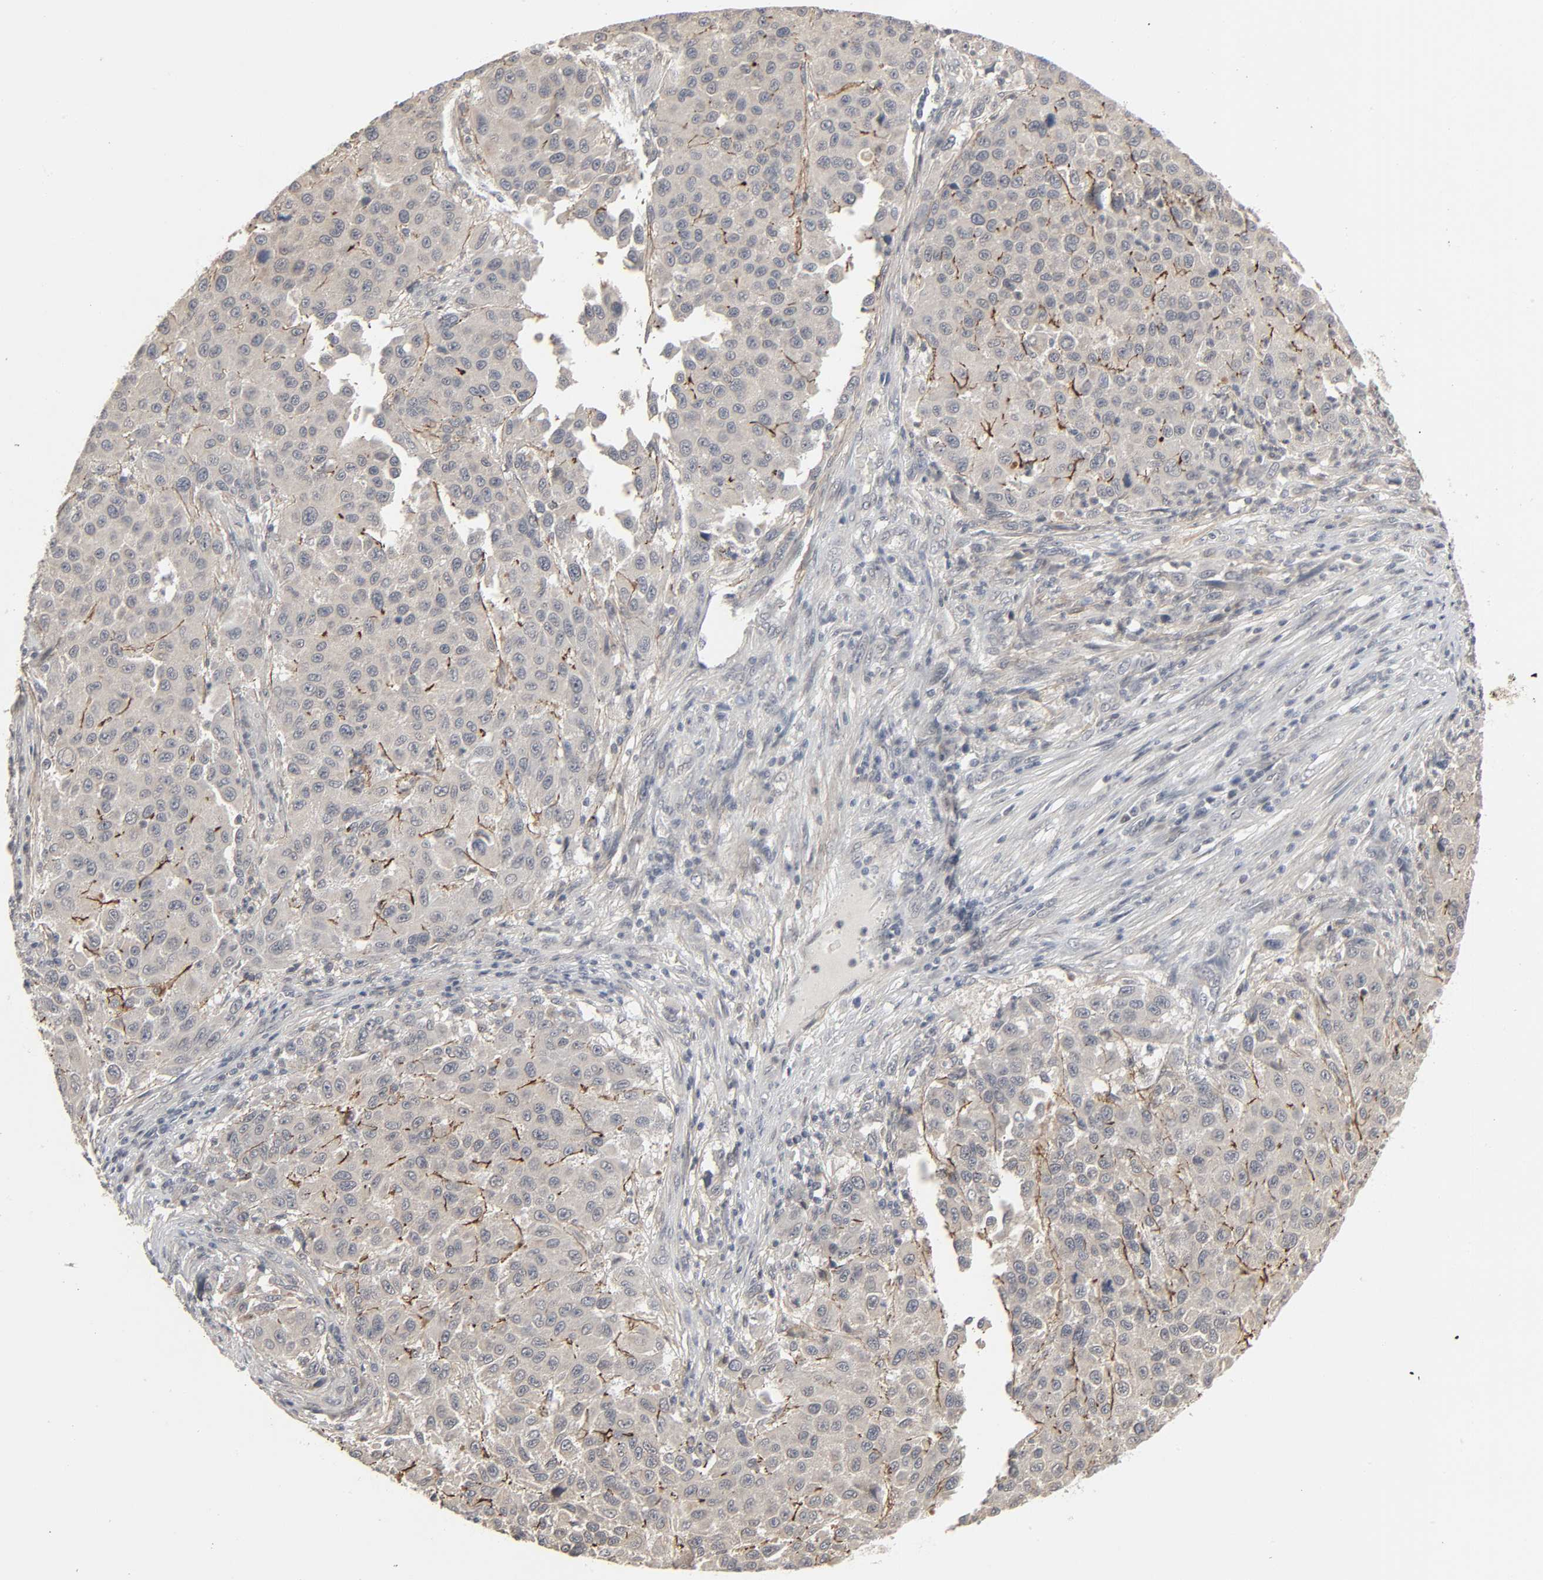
{"staining": {"intensity": "negative", "quantity": "none", "location": "none"}, "tissue": "melanoma", "cell_type": "Tumor cells", "image_type": "cancer", "snomed": [{"axis": "morphology", "description": "Malignant melanoma, Metastatic site"}, {"axis": "topography", "description": "Lymph node"}], "caption": "This micrograph is of melanoma stained with IHC to label a protein in brown with the nuclei are counter-stained blue. There is no expression in tumor cells. The staining is performed using DAB brown chromogen with nuclei counter-stained in using hematoxylin.", "gene": "ZNF222", "patient": {"sex": "male", "age": 61}}